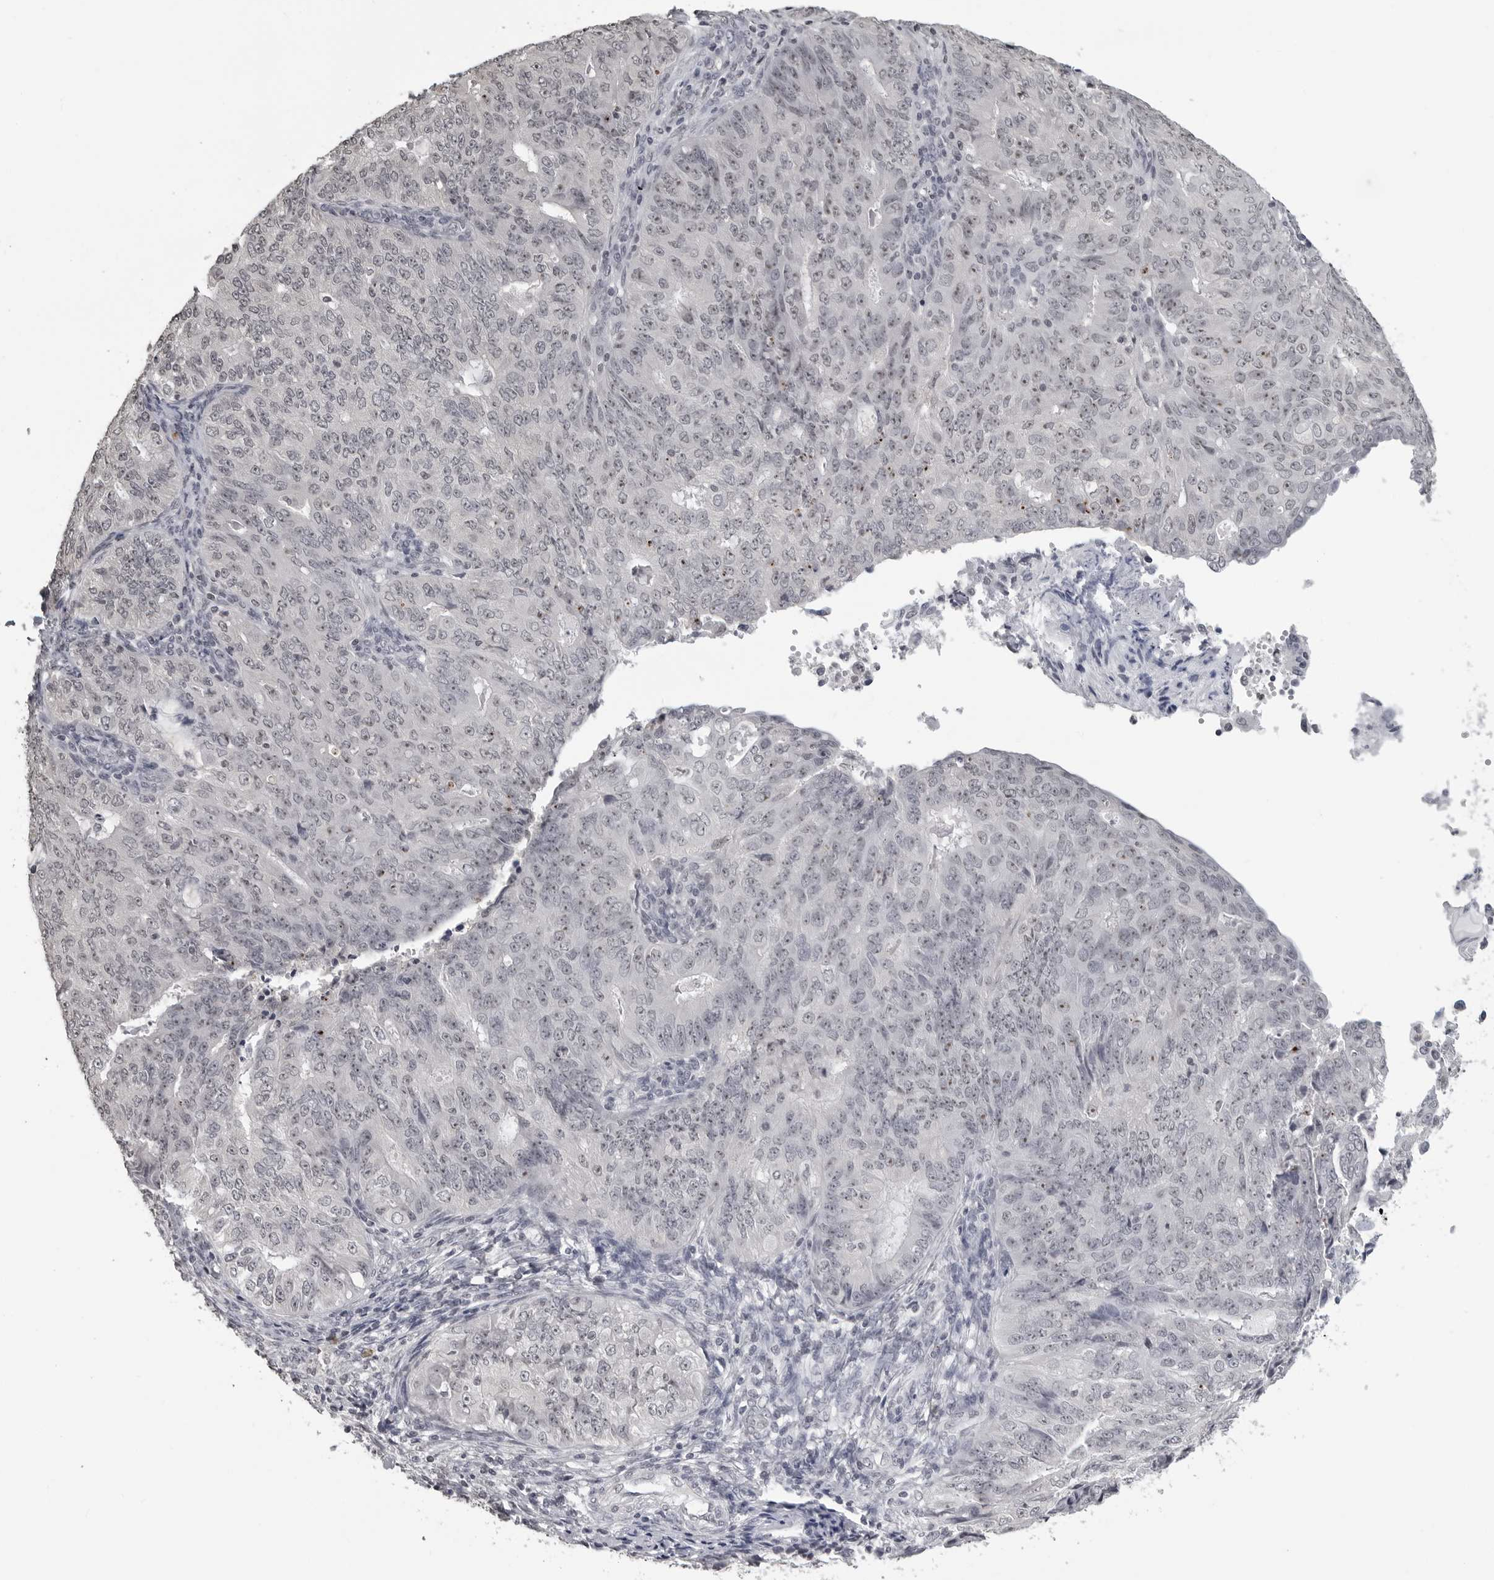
{"staining": {"intensity": "negative", "quantity": "none", "location": "none"}, "tissue": "endometrial cancer", "cell_type": "Tumor cells", "image_type": "cancer", "snomed": [{"axis": "morphology", "description": "Adenocarcinoma, NOS"}, {"axis": "topography", "description": "Endometrium"}], "caption": "Immunohistochemistry micrograph of neoplastic tissue: endometrial cancer (adenocarcinoma) stained with DAB (3,3'-diaminobenzidine) exhibits no significant protein staining in tumor cells.", "gene": "DDX54", "patient": {"sex": "female", "age": 32}}